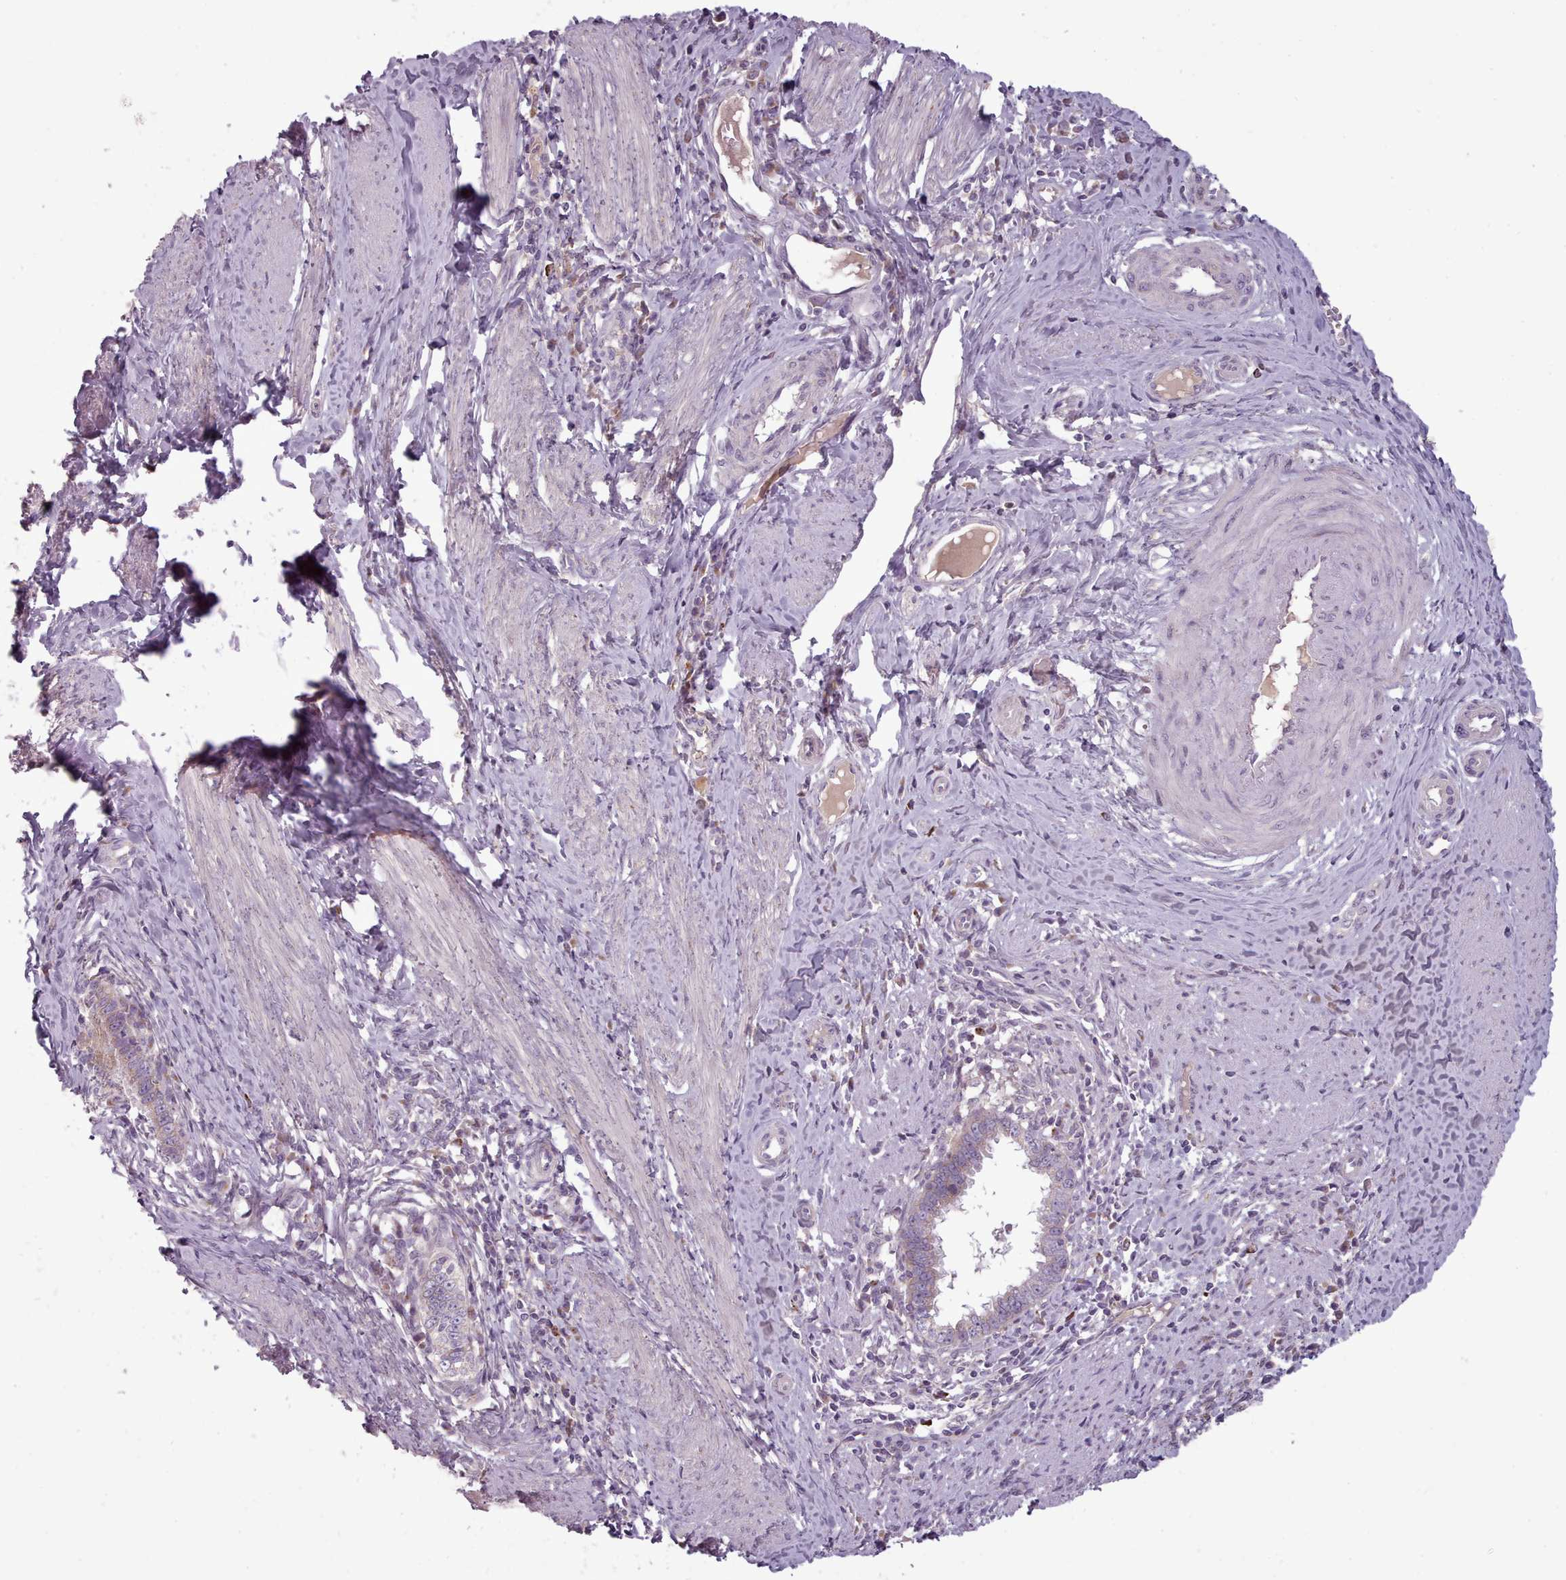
{"staining": {"intensity": "weak", "quantity": "<25%", "location": "cytoplasmic/membranous"}, "tissue": "cervical cancer", "cell_type": "Tumor cells", "image_type": "cancer", "snomed": [{"axis": "morphology", "description": "Adenocarcinoma, NOS"}, {"axis": "topography", "description": "Cervix"}], "caption": "Immunohistochemistry (IHC) photomicrograph of cervical cancer (adenocarcinoma) stained for a protein (brown), which demonstrates no expression in tumor cells.", "gene": "LAPTM5", "patient": {"sex": "female", "age": 36}}